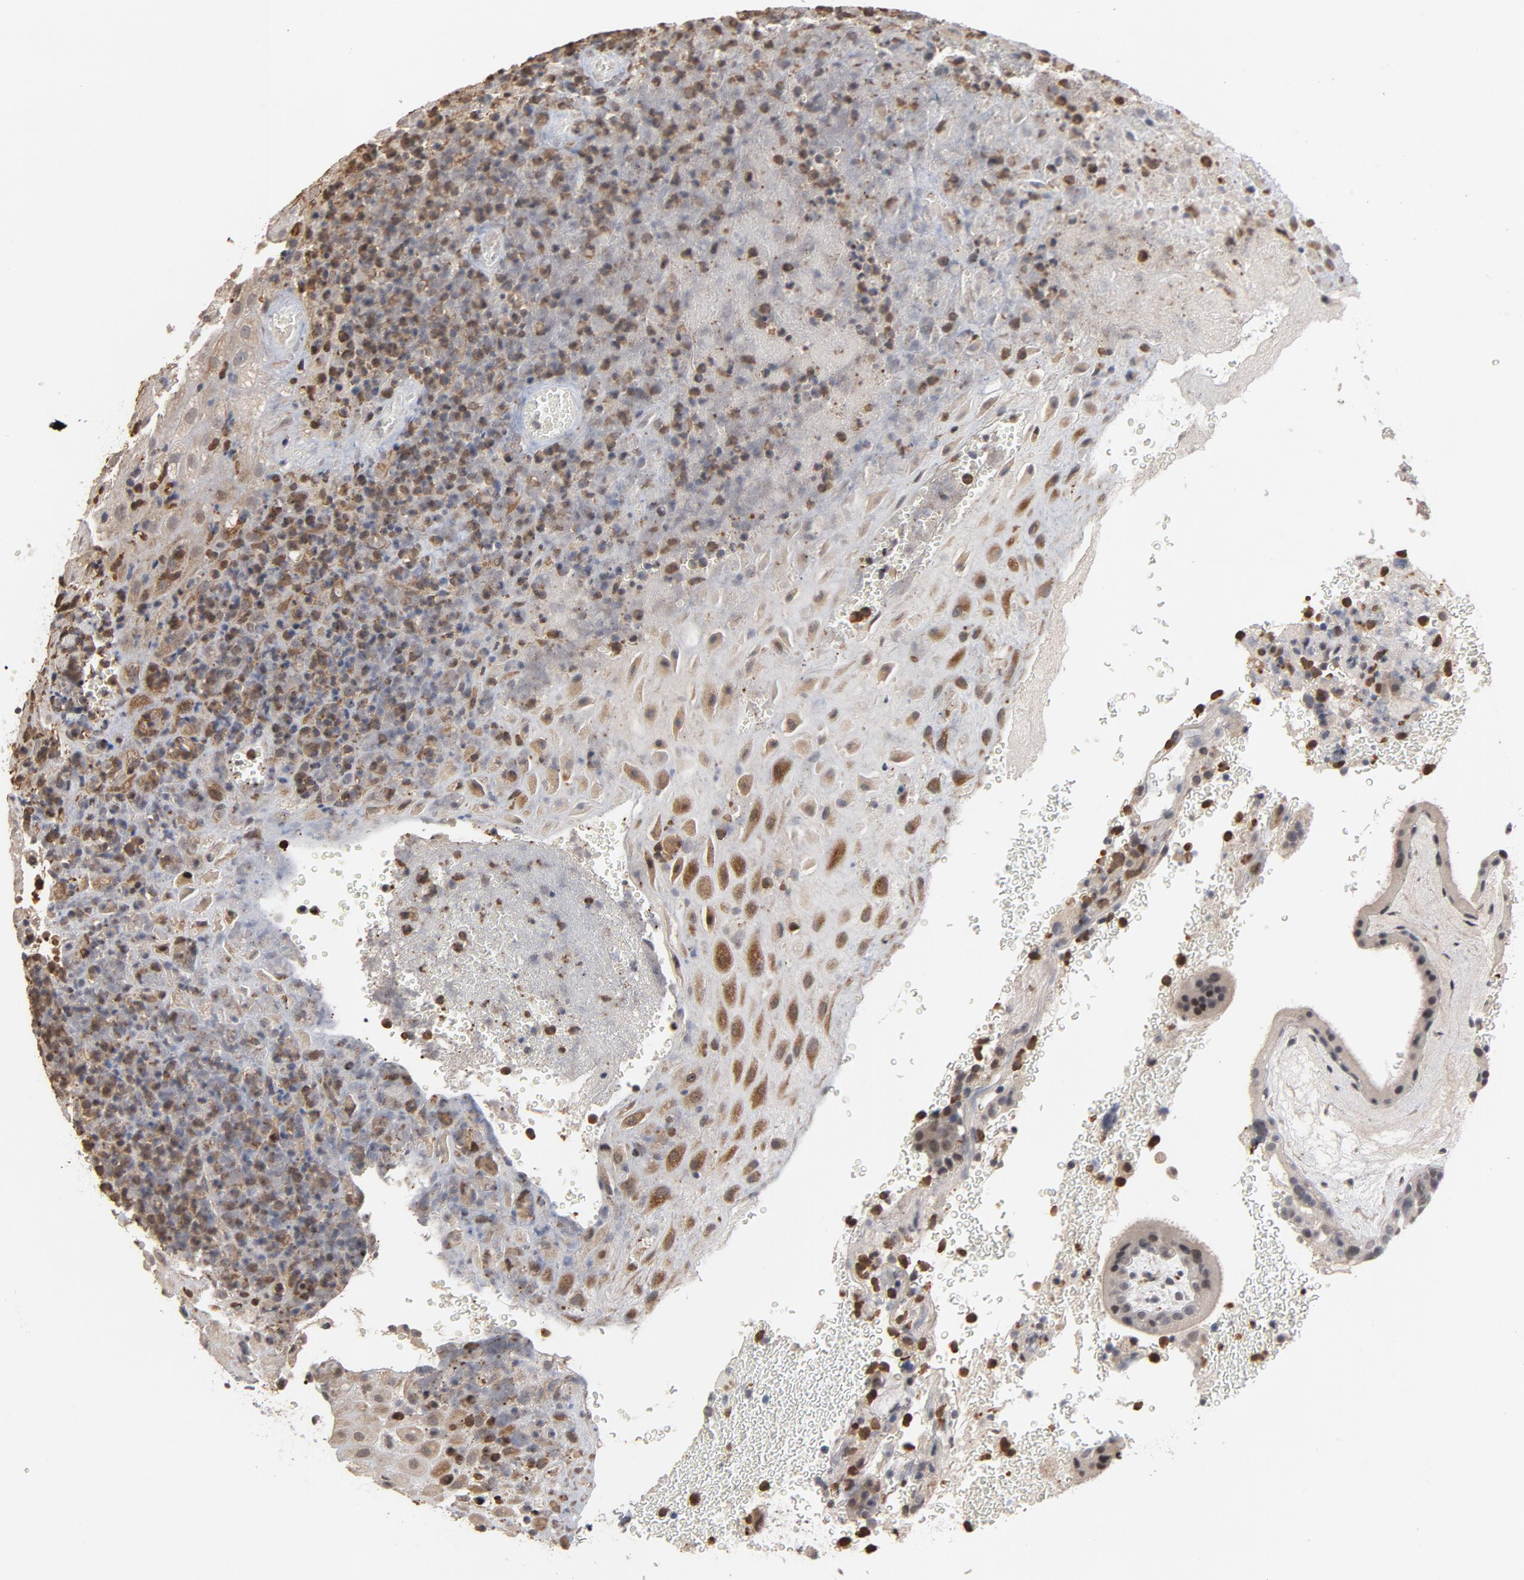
{"staining": {"intensity": "weak", "quantity": "<25%", "location": "cytoplasmic/membranous"}, "tissue": "placenta", "cell_type": "Decidual cells", "image_type": "normal", "snomed": [{"axis": "morphology", "description": "Normal tissue, NOS"}, {"axis": "topography", "description": "Placenta"}], "caption": "Immunohistochemistry micrograph of normal placenta stained for a protein (brown), which demonstrates no staining in decidual cells. The staining was performed using DAB (3,3'-diaminobenzidine) to visualize the protein expression in brown, while the nuclei were stained in blue with hematoxylin (Magnification: 20x).", "gene": "RTL5", "patient": {"sex": "female", "age": 19}}